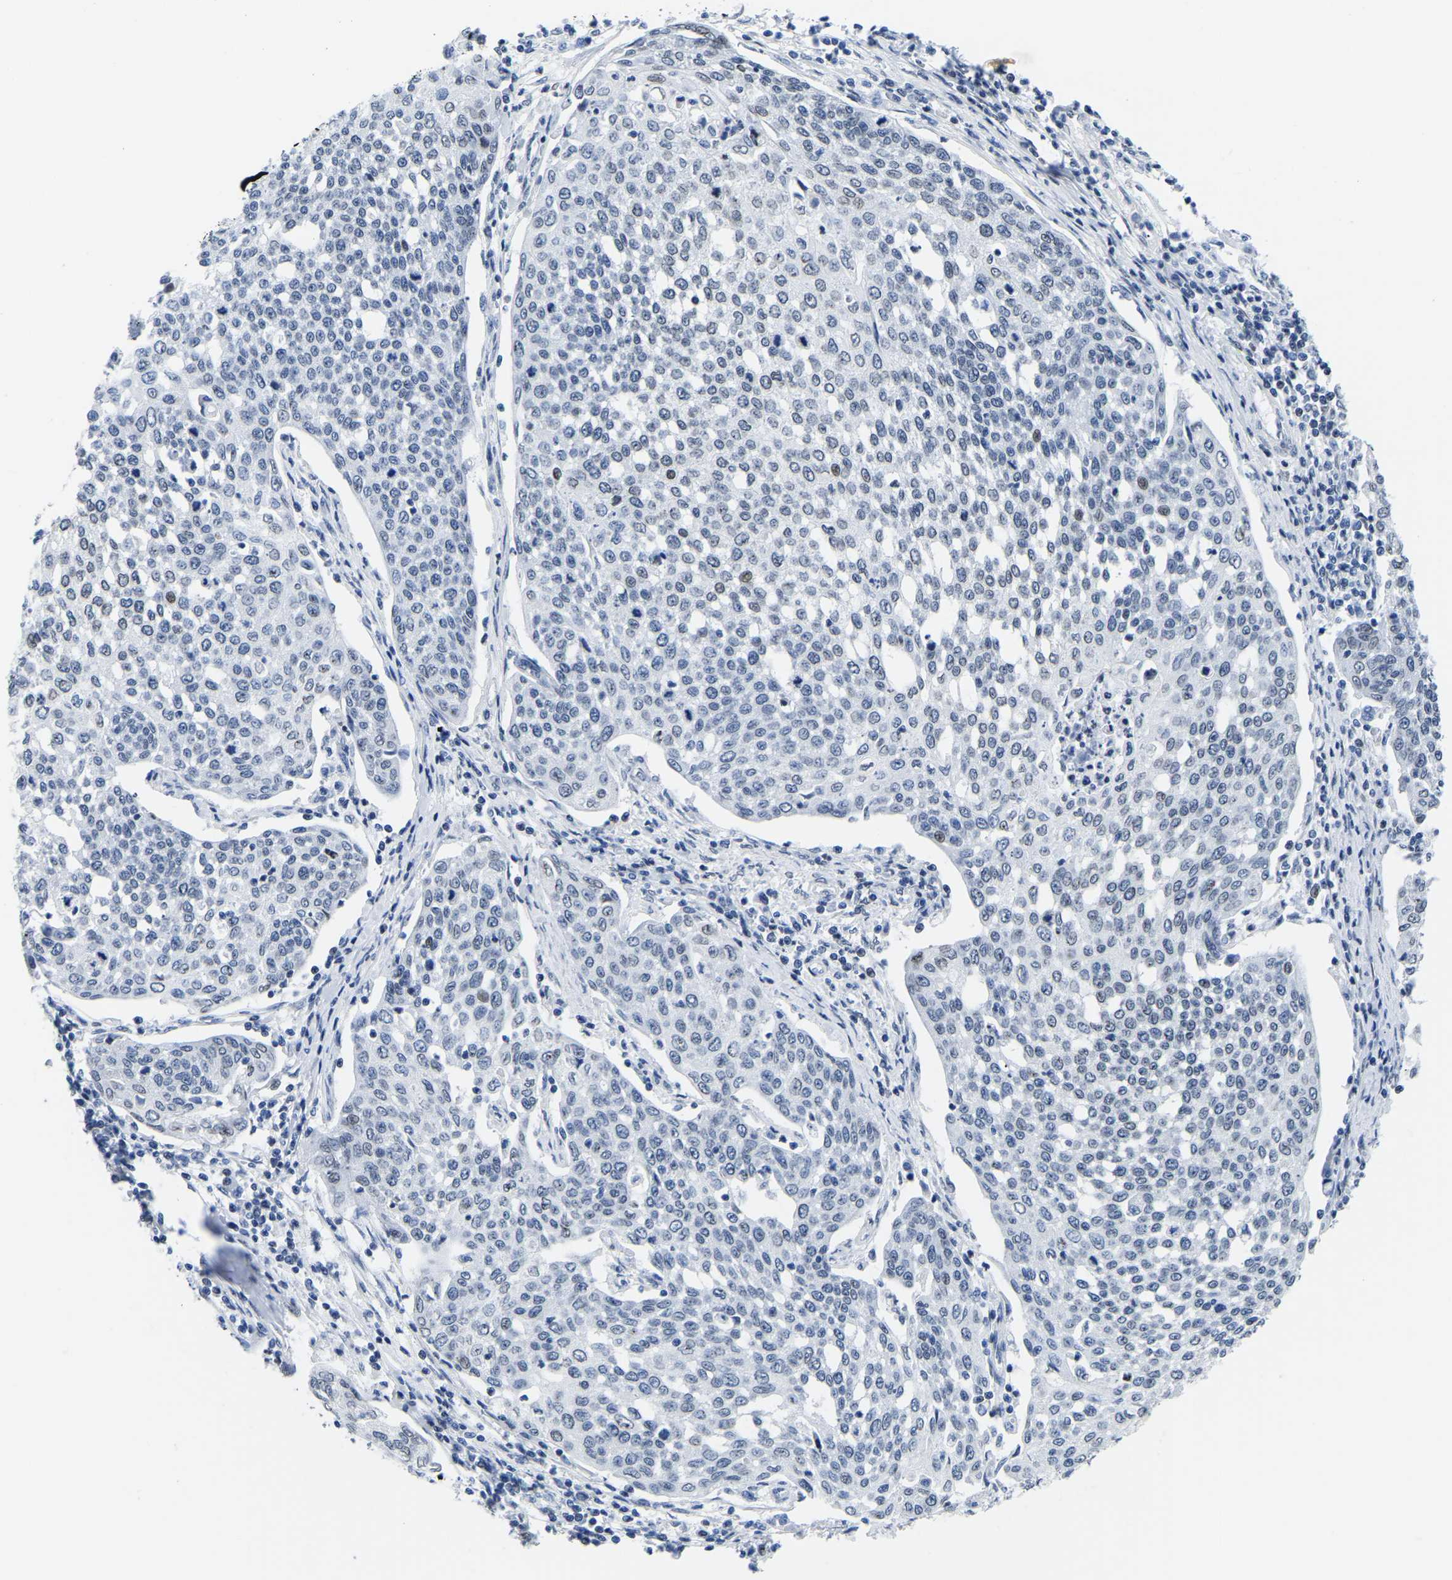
{"staining": {"intensity": "weak", "quantity": "<25%", "location": "nuclear"}, "tissue": "cervical cancer", "cell_type": "Tumor cells", "image_type": "cancer", "snomed": [{"axis": "morphology", "description": "Squamous cell carcinoma, NOS"}, {"axis": "topography", "description": "Cervix"}], "caption": "DAB immunohistochemical staining of squamous cell carcinoma (cervical) reveals no significant staining in tumor cells.", "gene": "UPK3A", "patient": {"sex": "female", "age": 34}}